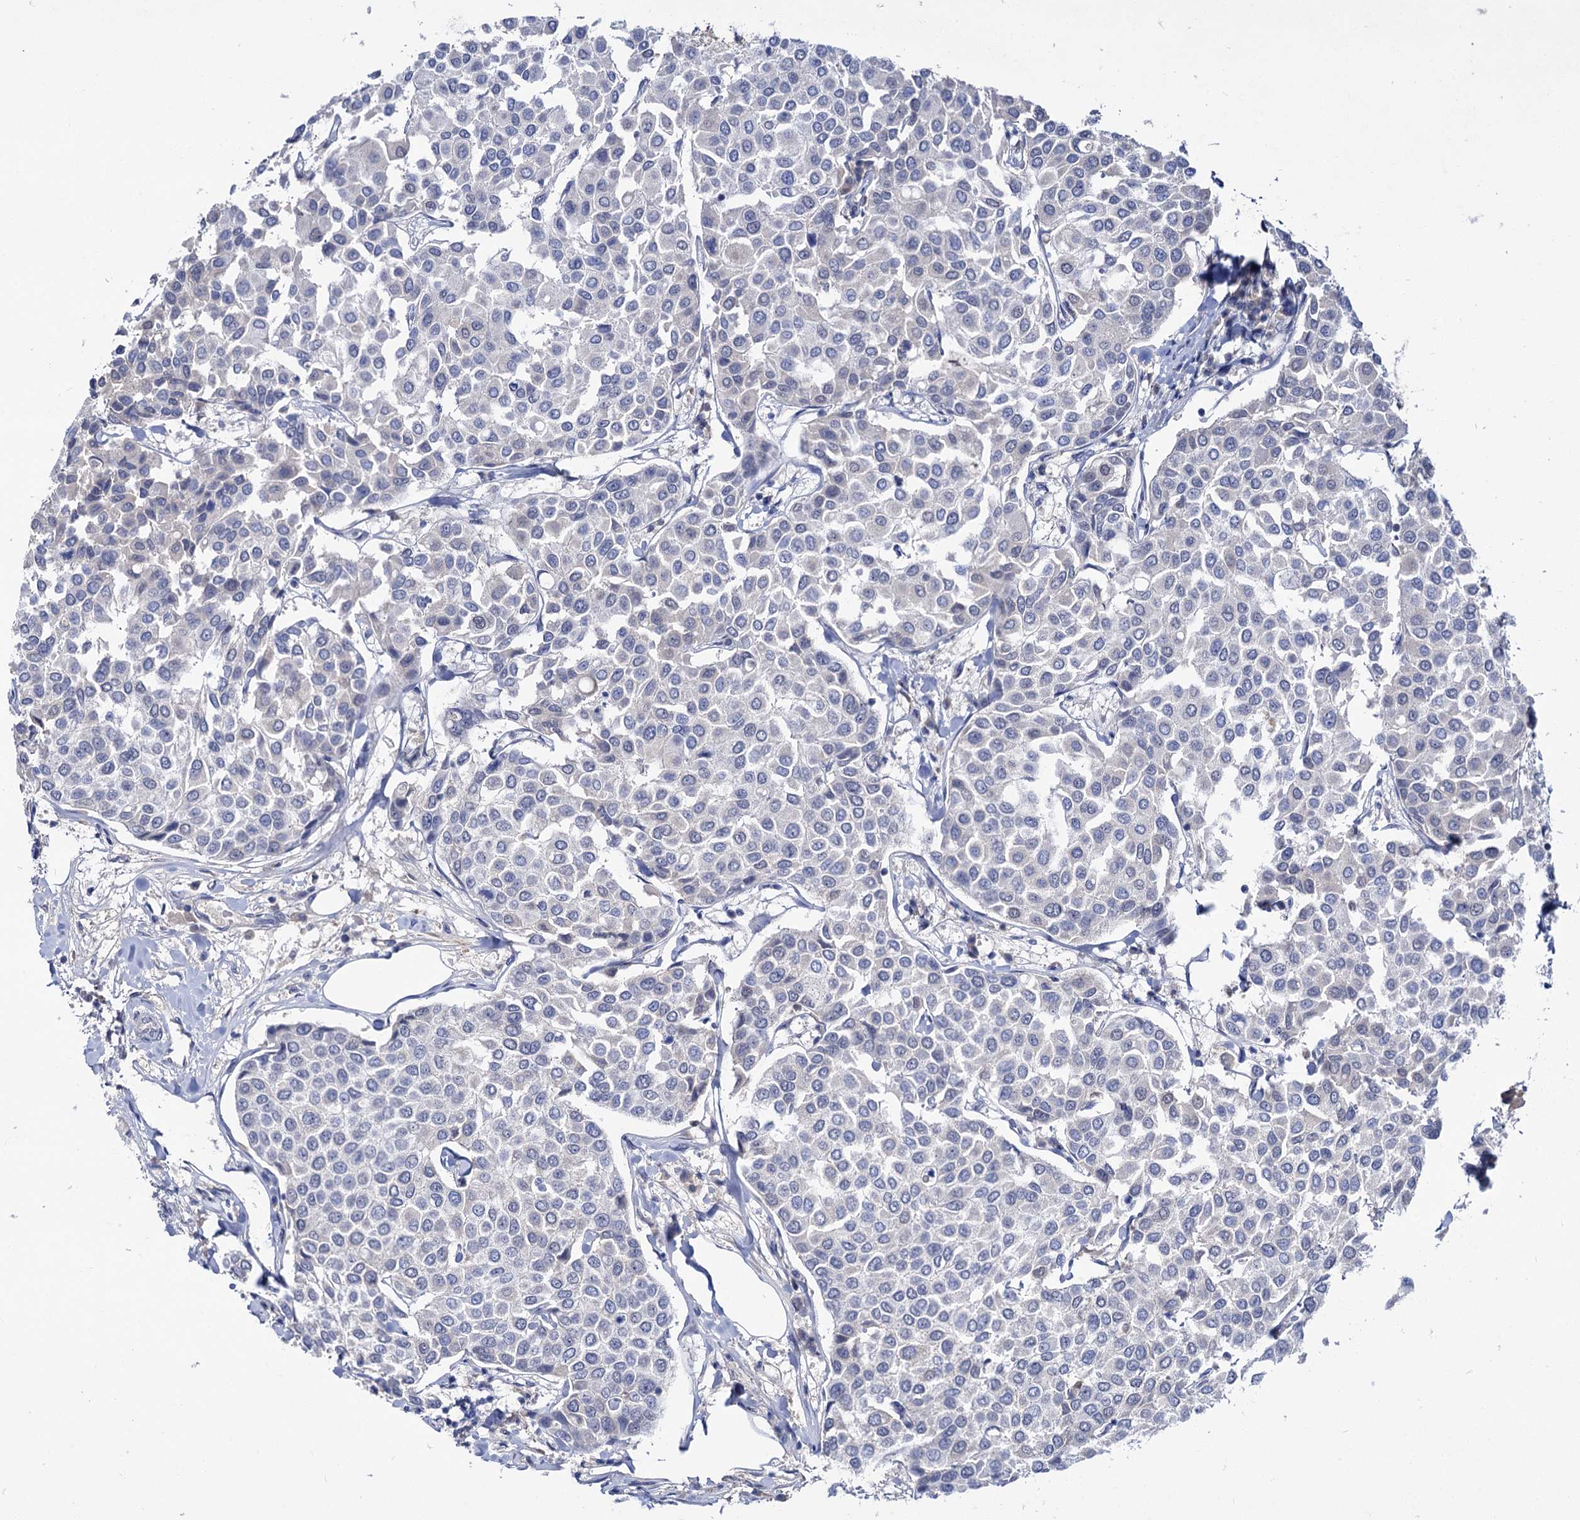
{"staining": {"intensity": "negative", "quantity": "none", "location": "none"}, "tissue": "breast cancer", "cell_type": "Tumor cells", "image_type": "cancer", "snomed": [{"axis": "morphology", "description": "Duct carcinoma"}, {"axis": "topography", "description": "Breast"}], "caption": "Tumor cells are negative for protein expression in human breast invasive ductal carcinoma.", "gene": "NEK10", "patient": {"sex": "female", "age": 55}}